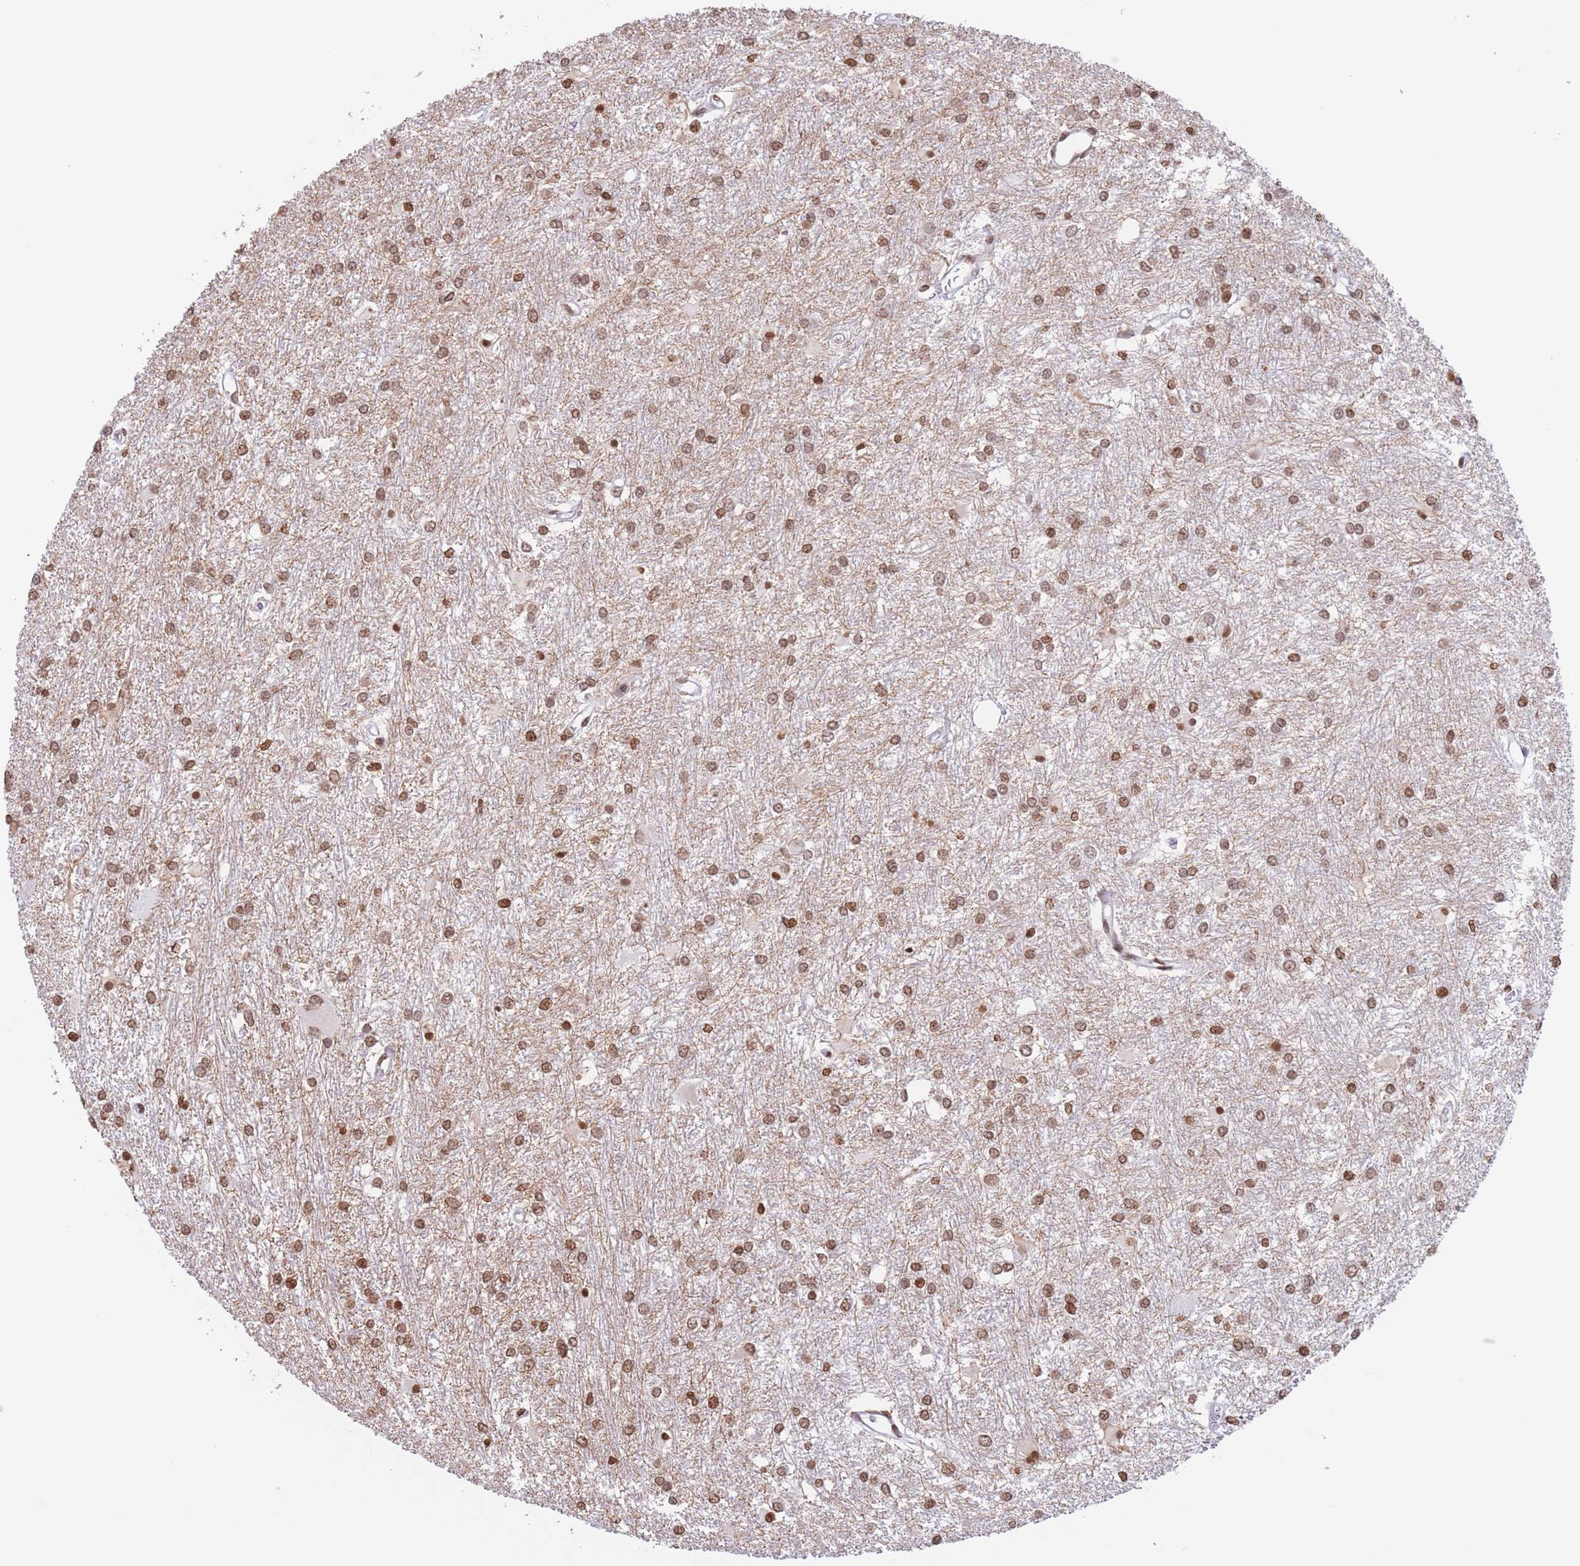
{"staining": {"intensity": "moderate", "quantity": ">75%", "location": "nuclear"}, "tissue": "glioma", "cell_type": "Tumor cells", "image_type": "cancer", "snomed": [{"axis": "morphology", "description": "Glioma, malignant, High grade"}, {"axis": "topography", "description": "Brain"}], "caption": "Approximately >75% of tumor cells in human high-grade glioma (malignant) exhibit moderate nuclear protein expression as visualized by brown immunohistochemical staining.", "gene": "H2BC11", "patient": {"sex": "female", "age": 50}}